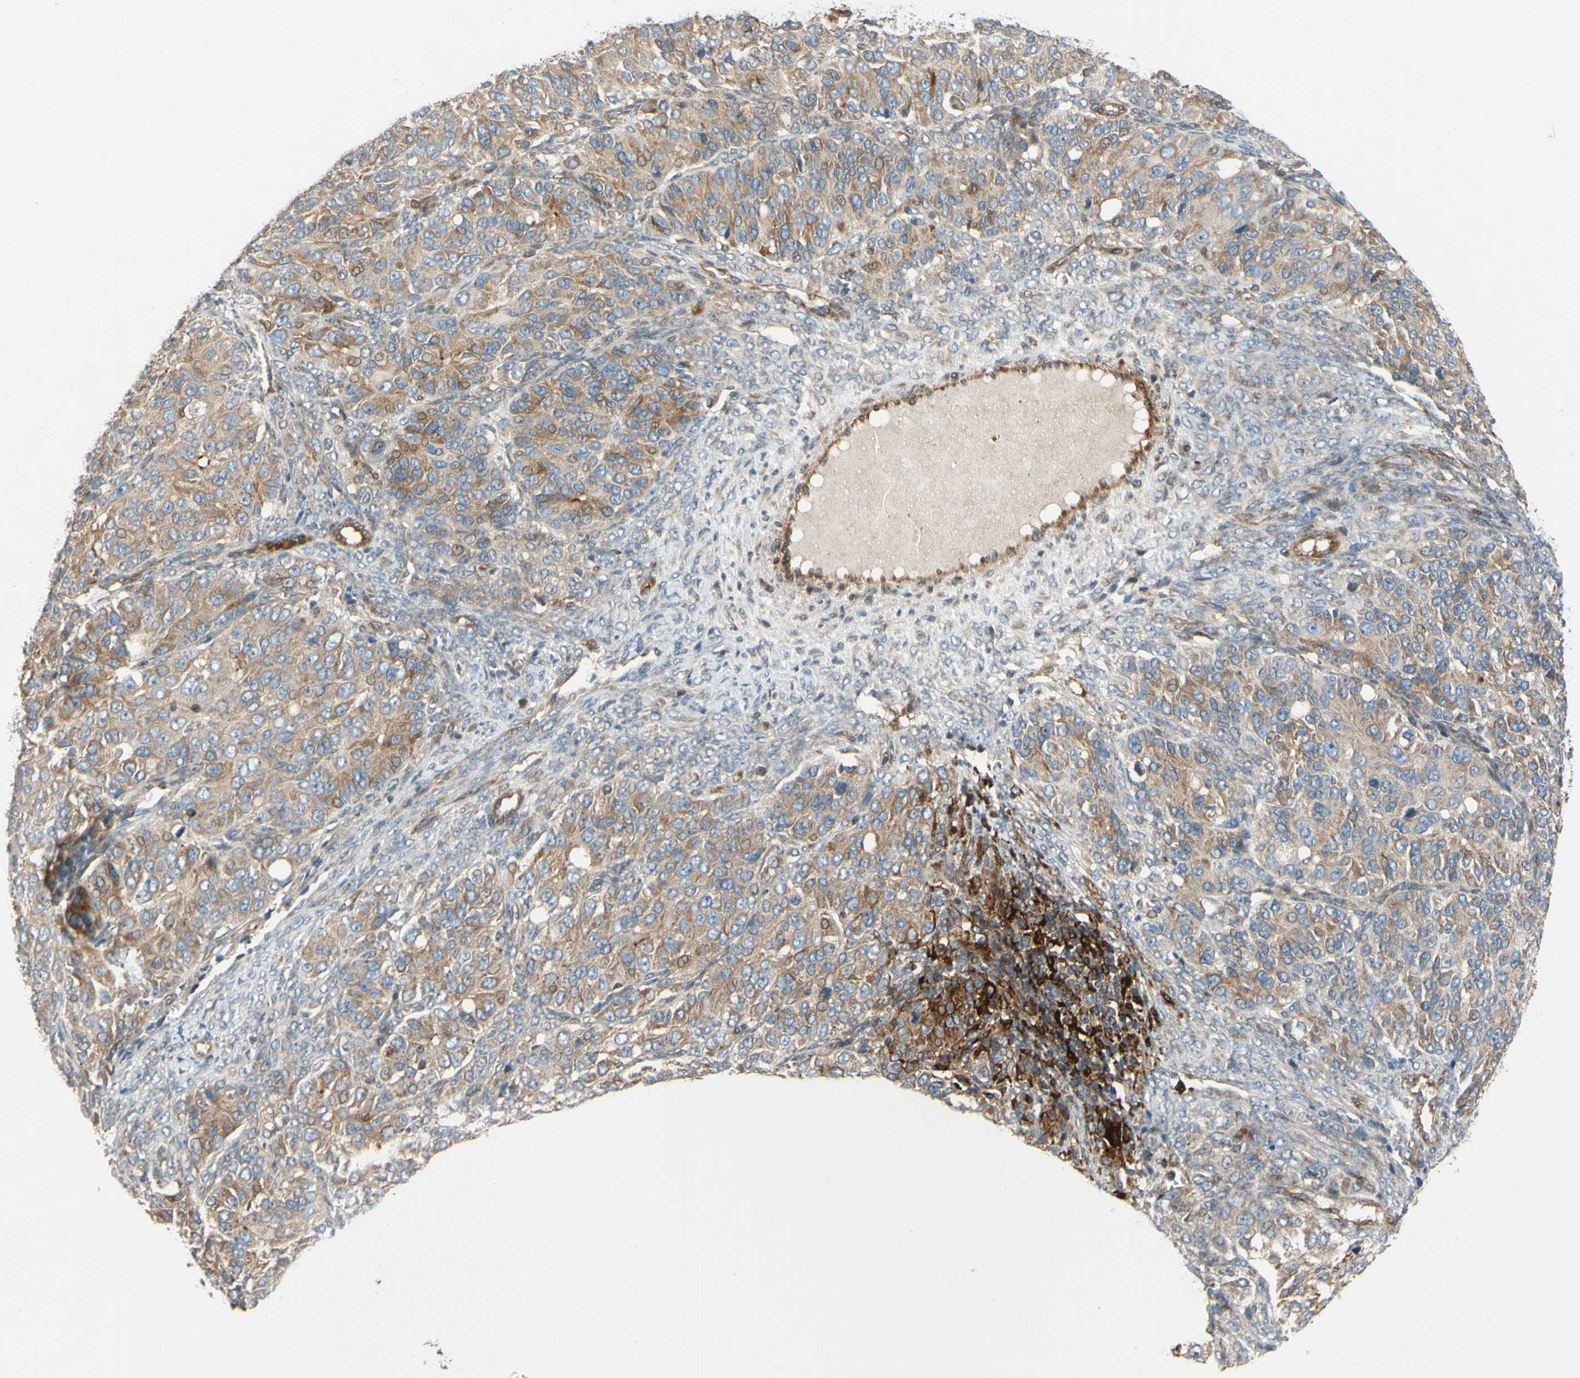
{"staining": {"intensity": "weak", "quantity": ">75%", "location": "cytoplasmic/membranous"}, "tissue": "ovarian cancer", "cell_type": "Tumor cells", "image_type": "cancer", "snomed": [{"axis": "morphology", "description": "Carcinoma, endometroid"}, {"axis": "topography", "description": "Ovary"}], "caption": "Protein expression by IHC exhibits weak cytoplasmic/membranous expression in about >75% of tumor cells in endometroid carcinoma (ovarian). The staining was performed using DAB to visualize the protein expression in brown, while the nuclei were stained in blue with hematoxylin (Magnification: 20x).", "gene": "SPTLC1", "patient": {"sex": "female", "age": 51}}